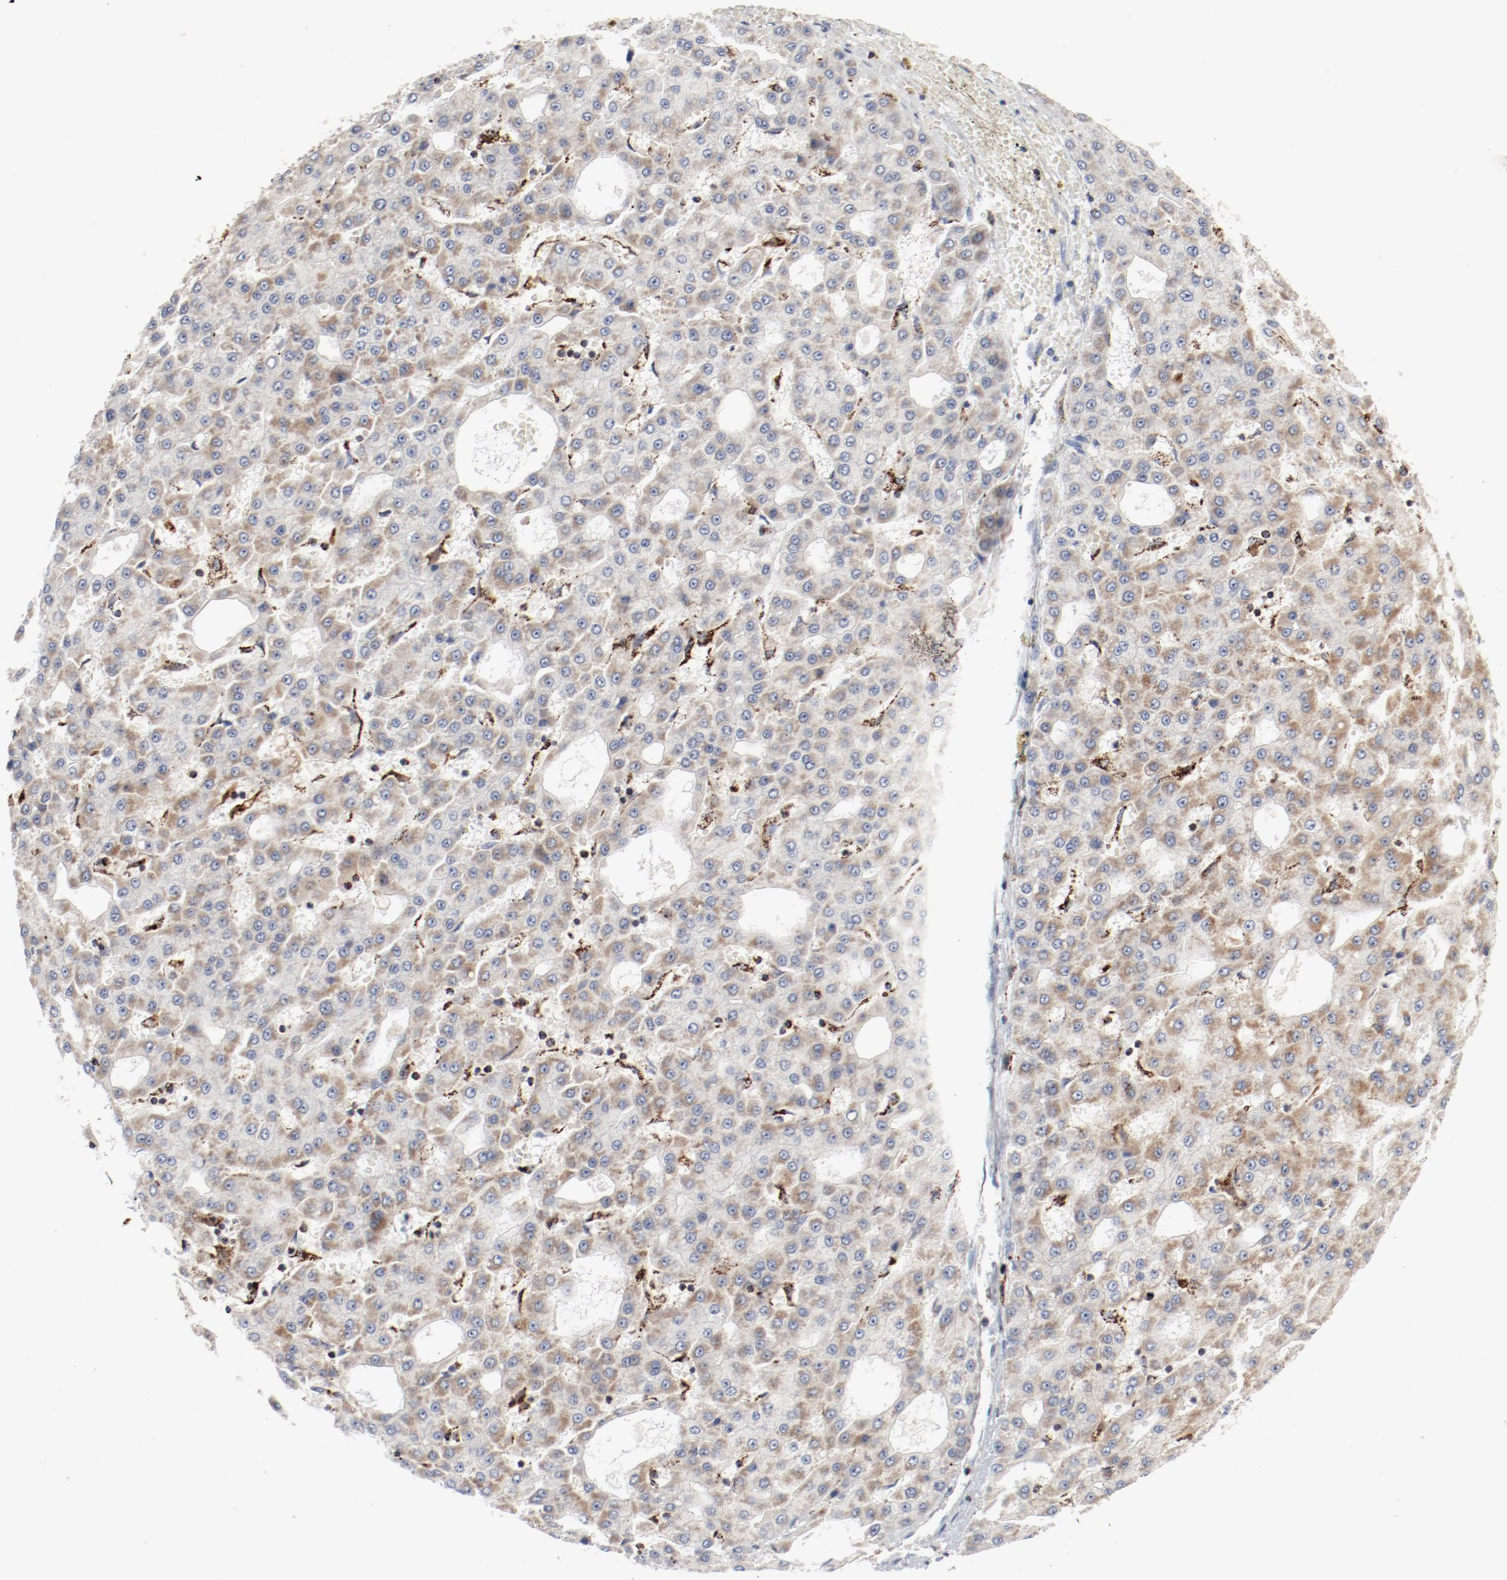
{"staining": {"intensity": "weak", "quantity": "25%-75%", "location": "cytoplasmic/membranous"}, "tissue": "liver cancer", "cell_type": "Tumor cells", "image_type": "cancer", "snomed": [{"axis": "morphology", "description": "Carcinoma, Hepatocellular, NOS"}, {"axis": "topography", "description": "Liver"}], "caption": "Approximately 25%-75% of tumor cells in liver cancer (hepatocellular carcinoma) display weak cytoplasmic/membranous protein expression as visualized by brown immunohistochemical staining.", "gene": "SETD3", "patient": {"sex": "male", "age": 47}}